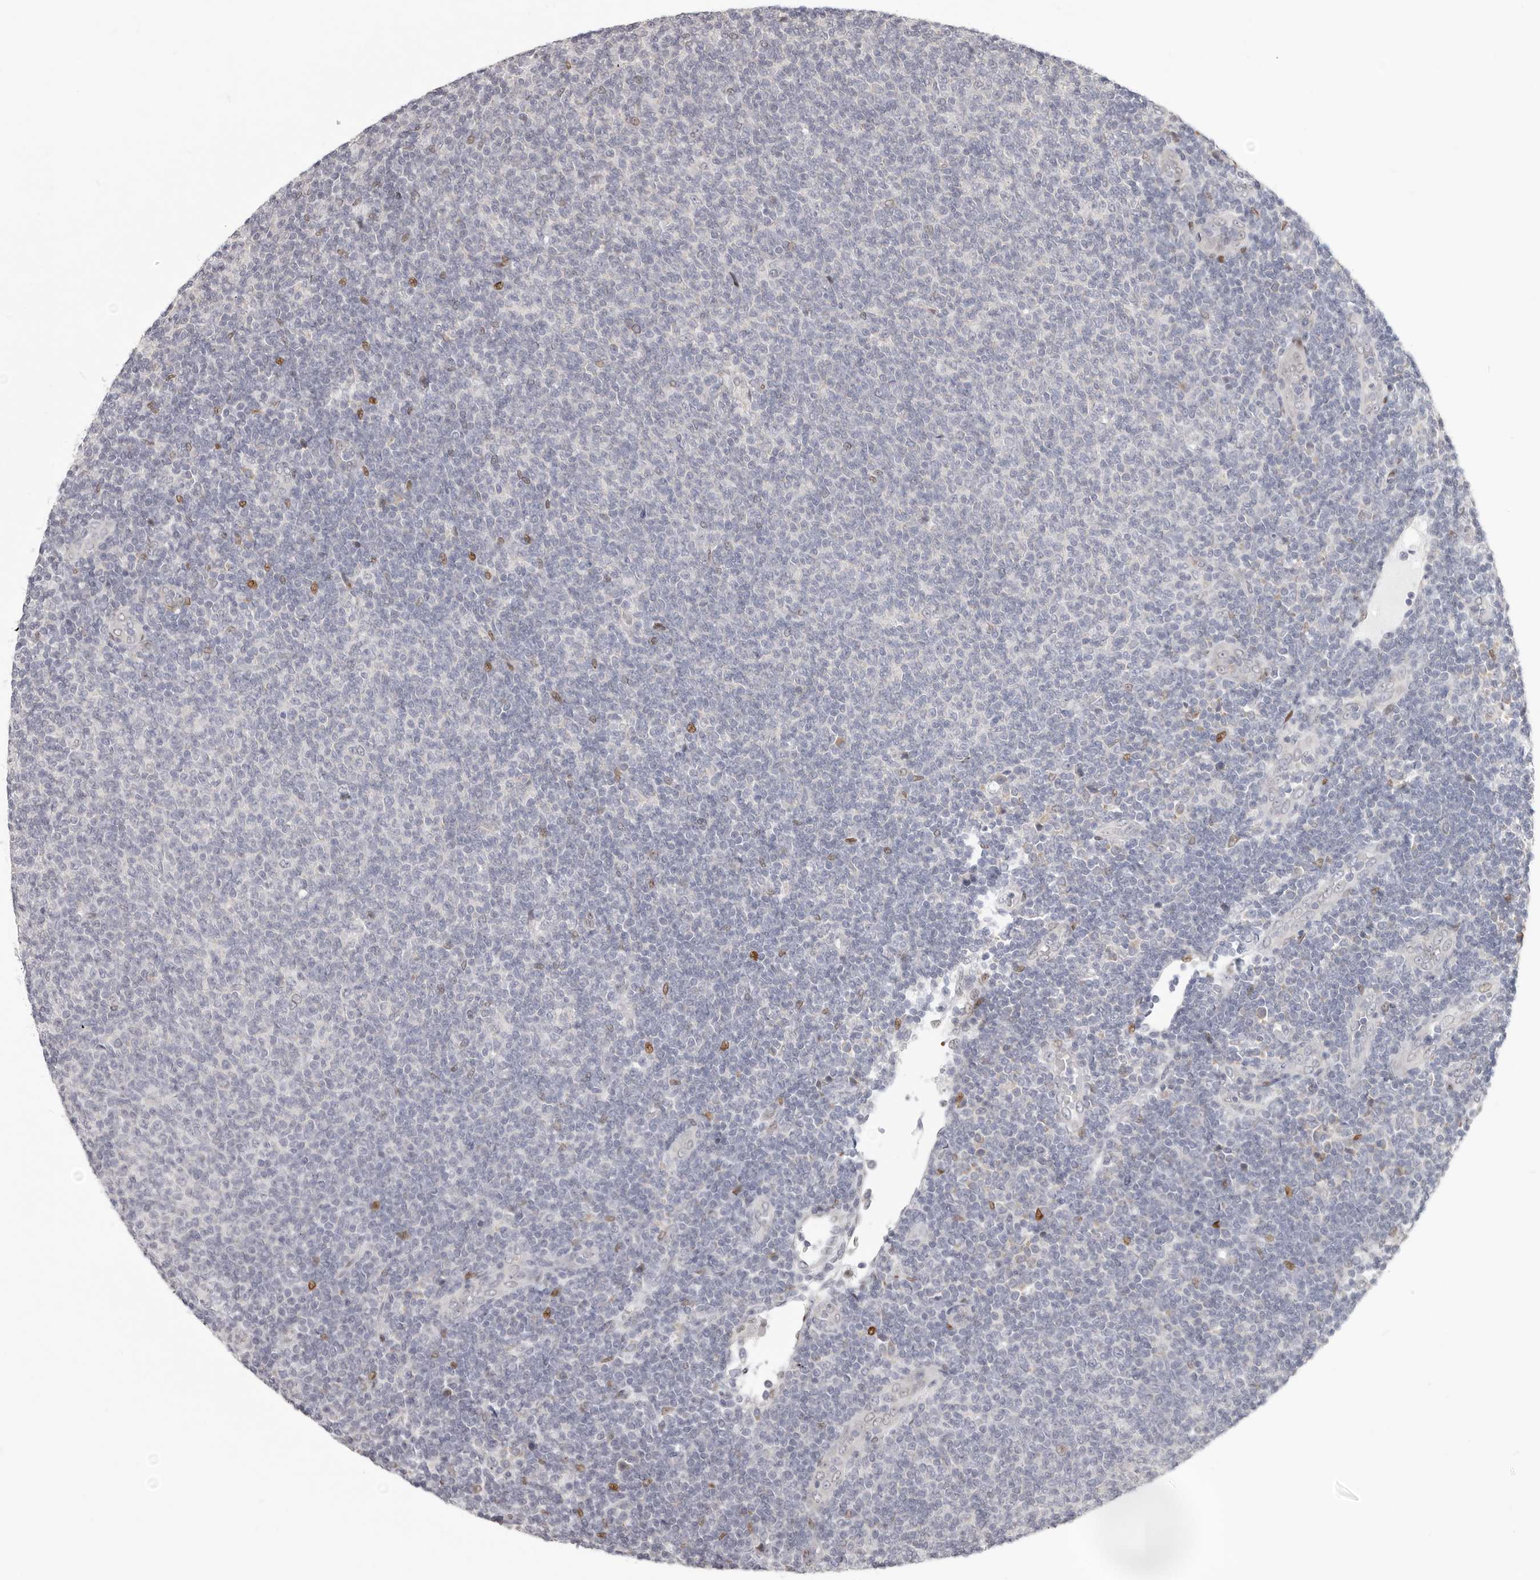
{"staining": {"intensity": "negative", "quantity": "none", "location": "none"}, "tissue": "lymphoma", "cell_type": "Tumor cells", "image_type": "cancer", "snomed": [{"axis": "morphology", "description": "Malignant lymphoma, non-Hodgkin's type, Low grade"}, {"axis": "topography", "description": "Lymph node"}], "caption": "Low-grade malignant lymphoma, non-Hodgkin's type stained for a protein using immunohistochemistry (IHC) reveals no staining tumor cells.", "gene": "SRP19", "patient": {"sex": "male", "age": 66}}